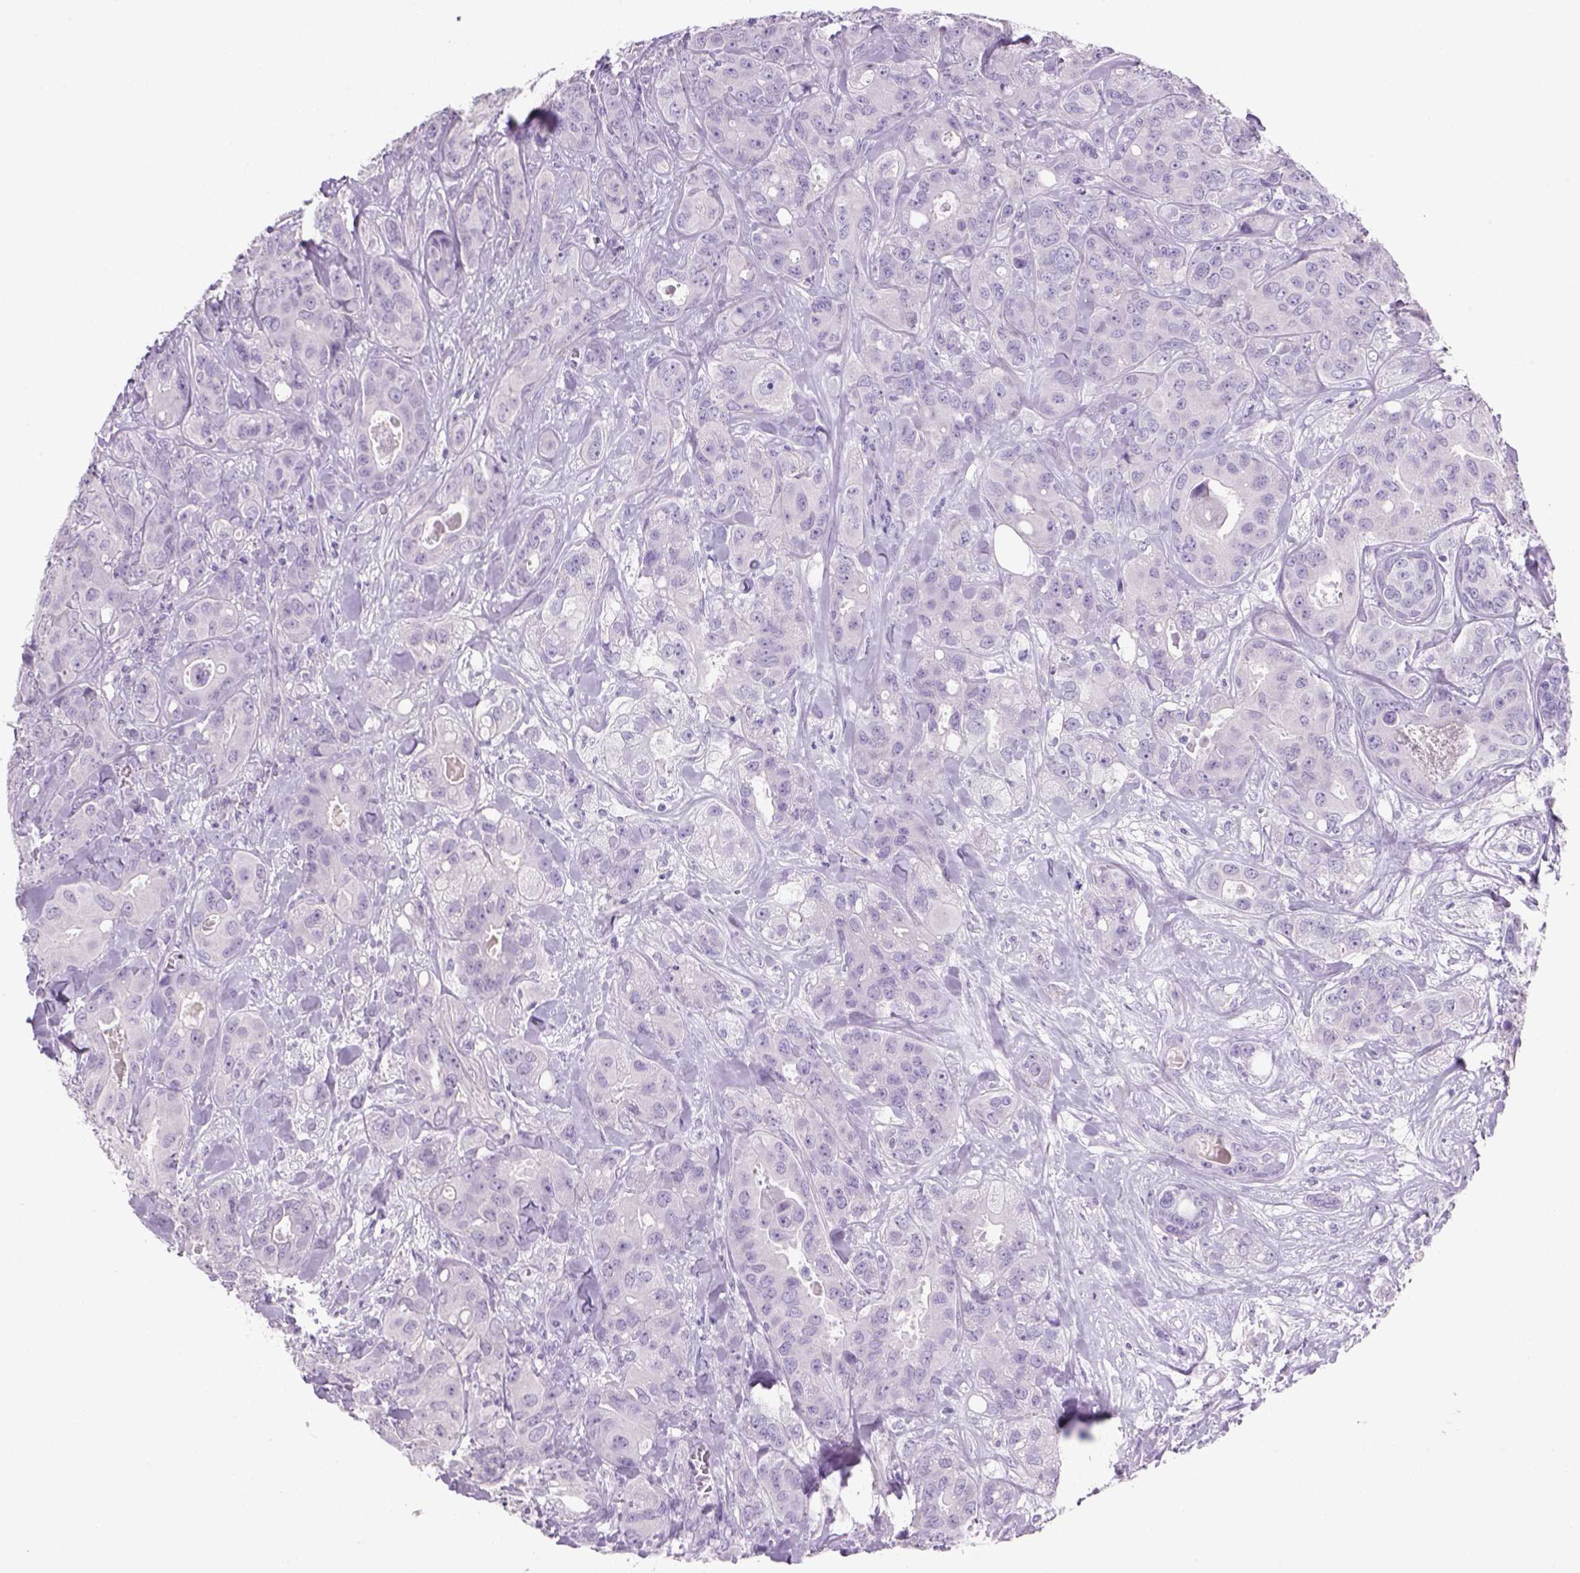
{"staining": {"intensity": "negative", "quantity": "none", "location": "none"}, "tissue": "breast cancer", "cell_type": "Tumor cells", "image_type": "cancer", "snomed": [{"axis": "morphology", "description": "Duct carcinoma"}, {"axis": "topography", "description": "Breast"}], "caption": "The histopathology image shows no staining of tumor cells in invasive ductal carcinoma (breast).", "gene": "TENM4", "patient": {"sex": "female", "age": 43}}